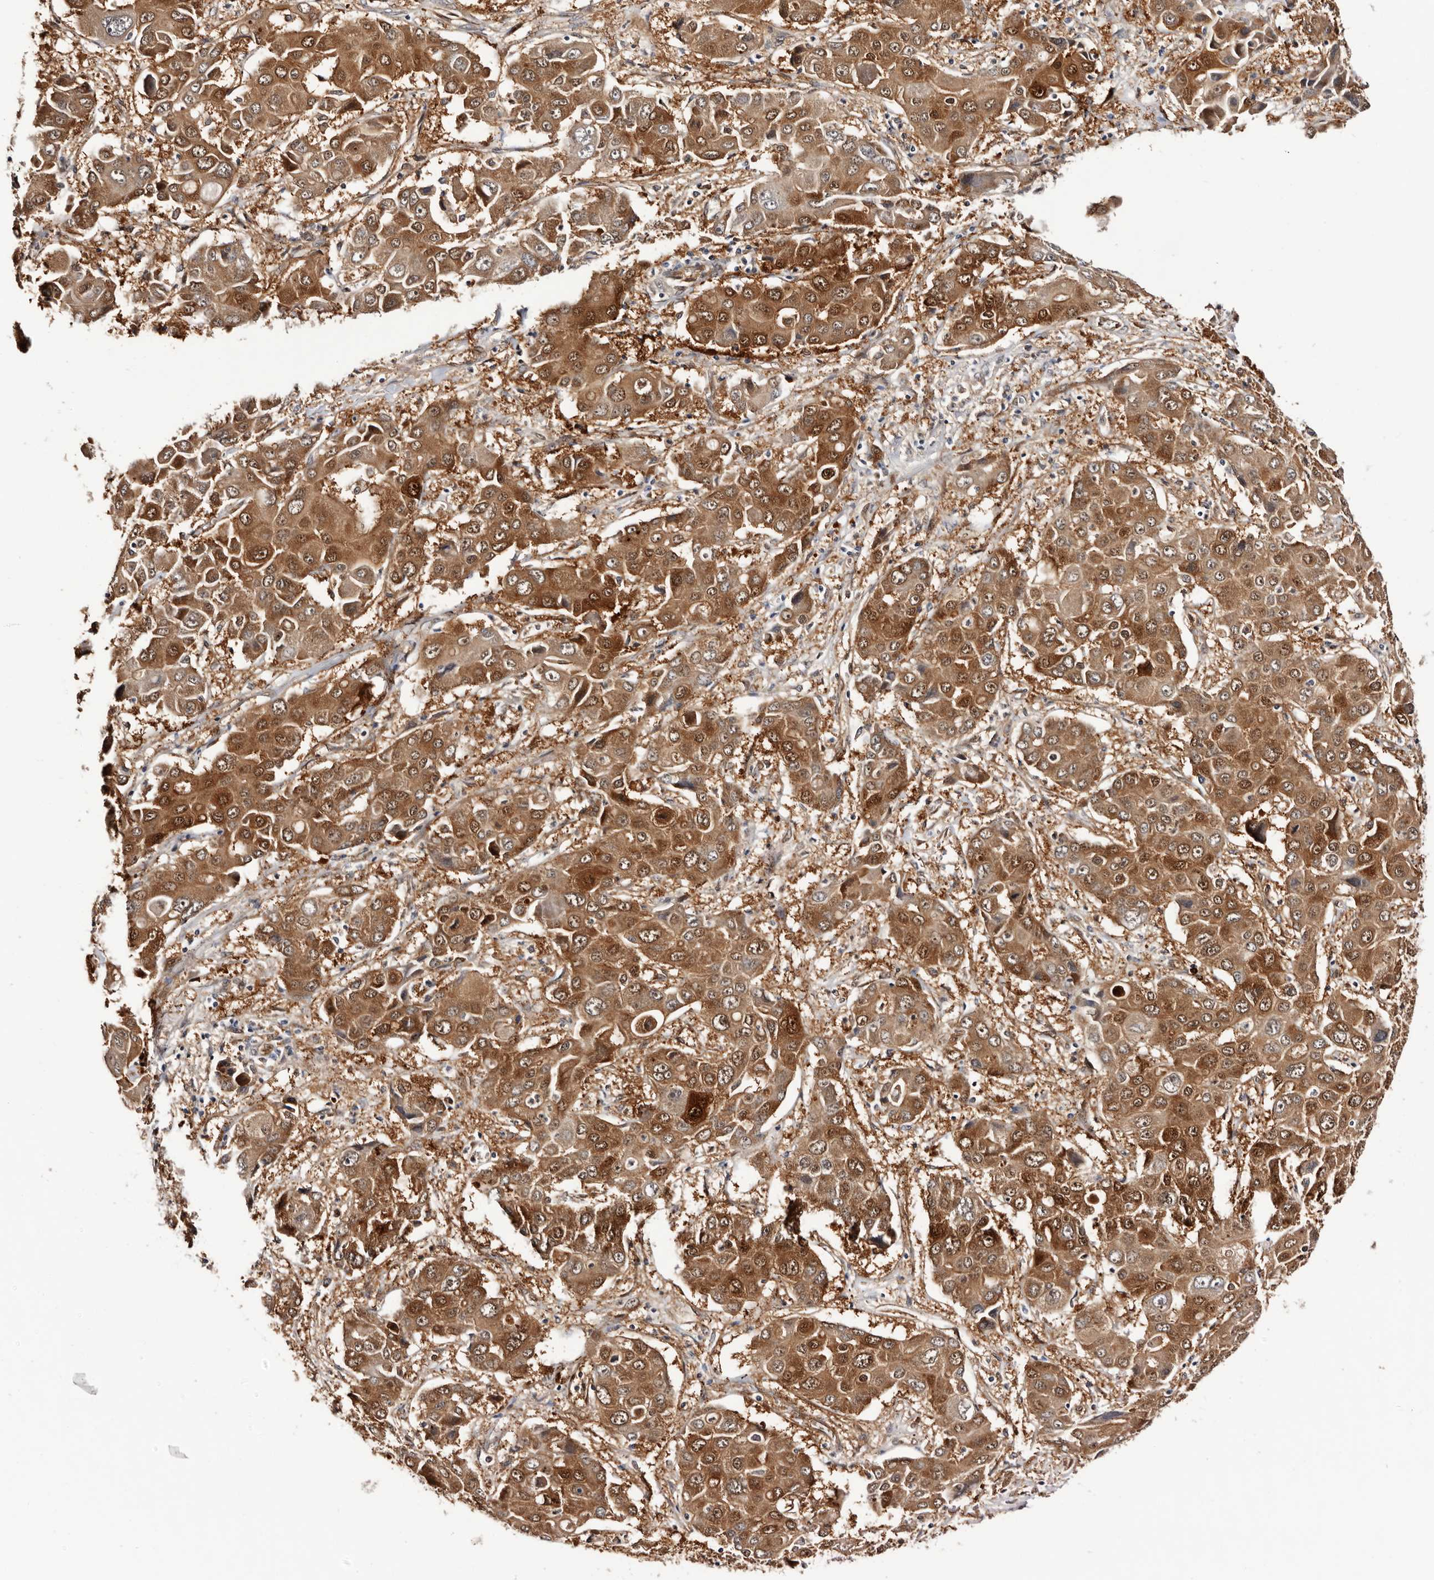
{"staining": {"intensity": "moderate", "quantity": ">75%", "location": "cytoplasmic/membranous,nuclear"}, "tissue": "liver cancer", "cell_type": "Tumor cells", "image_type": "cancer", "snomed": [{"axis": "morphology", "description": "Cholangiocarcinoma"}, {"axis": "topography", "description": "Liver"}], "caption": "Protein staining by IHC exhibits moderate cytoplasmic/membranous and nuclear expression in approximately >75% of tumor cells in cholangiocarcinoma (liver).", "gene": "TP53I3", "patient": {"sex": "male", "age": 67}}